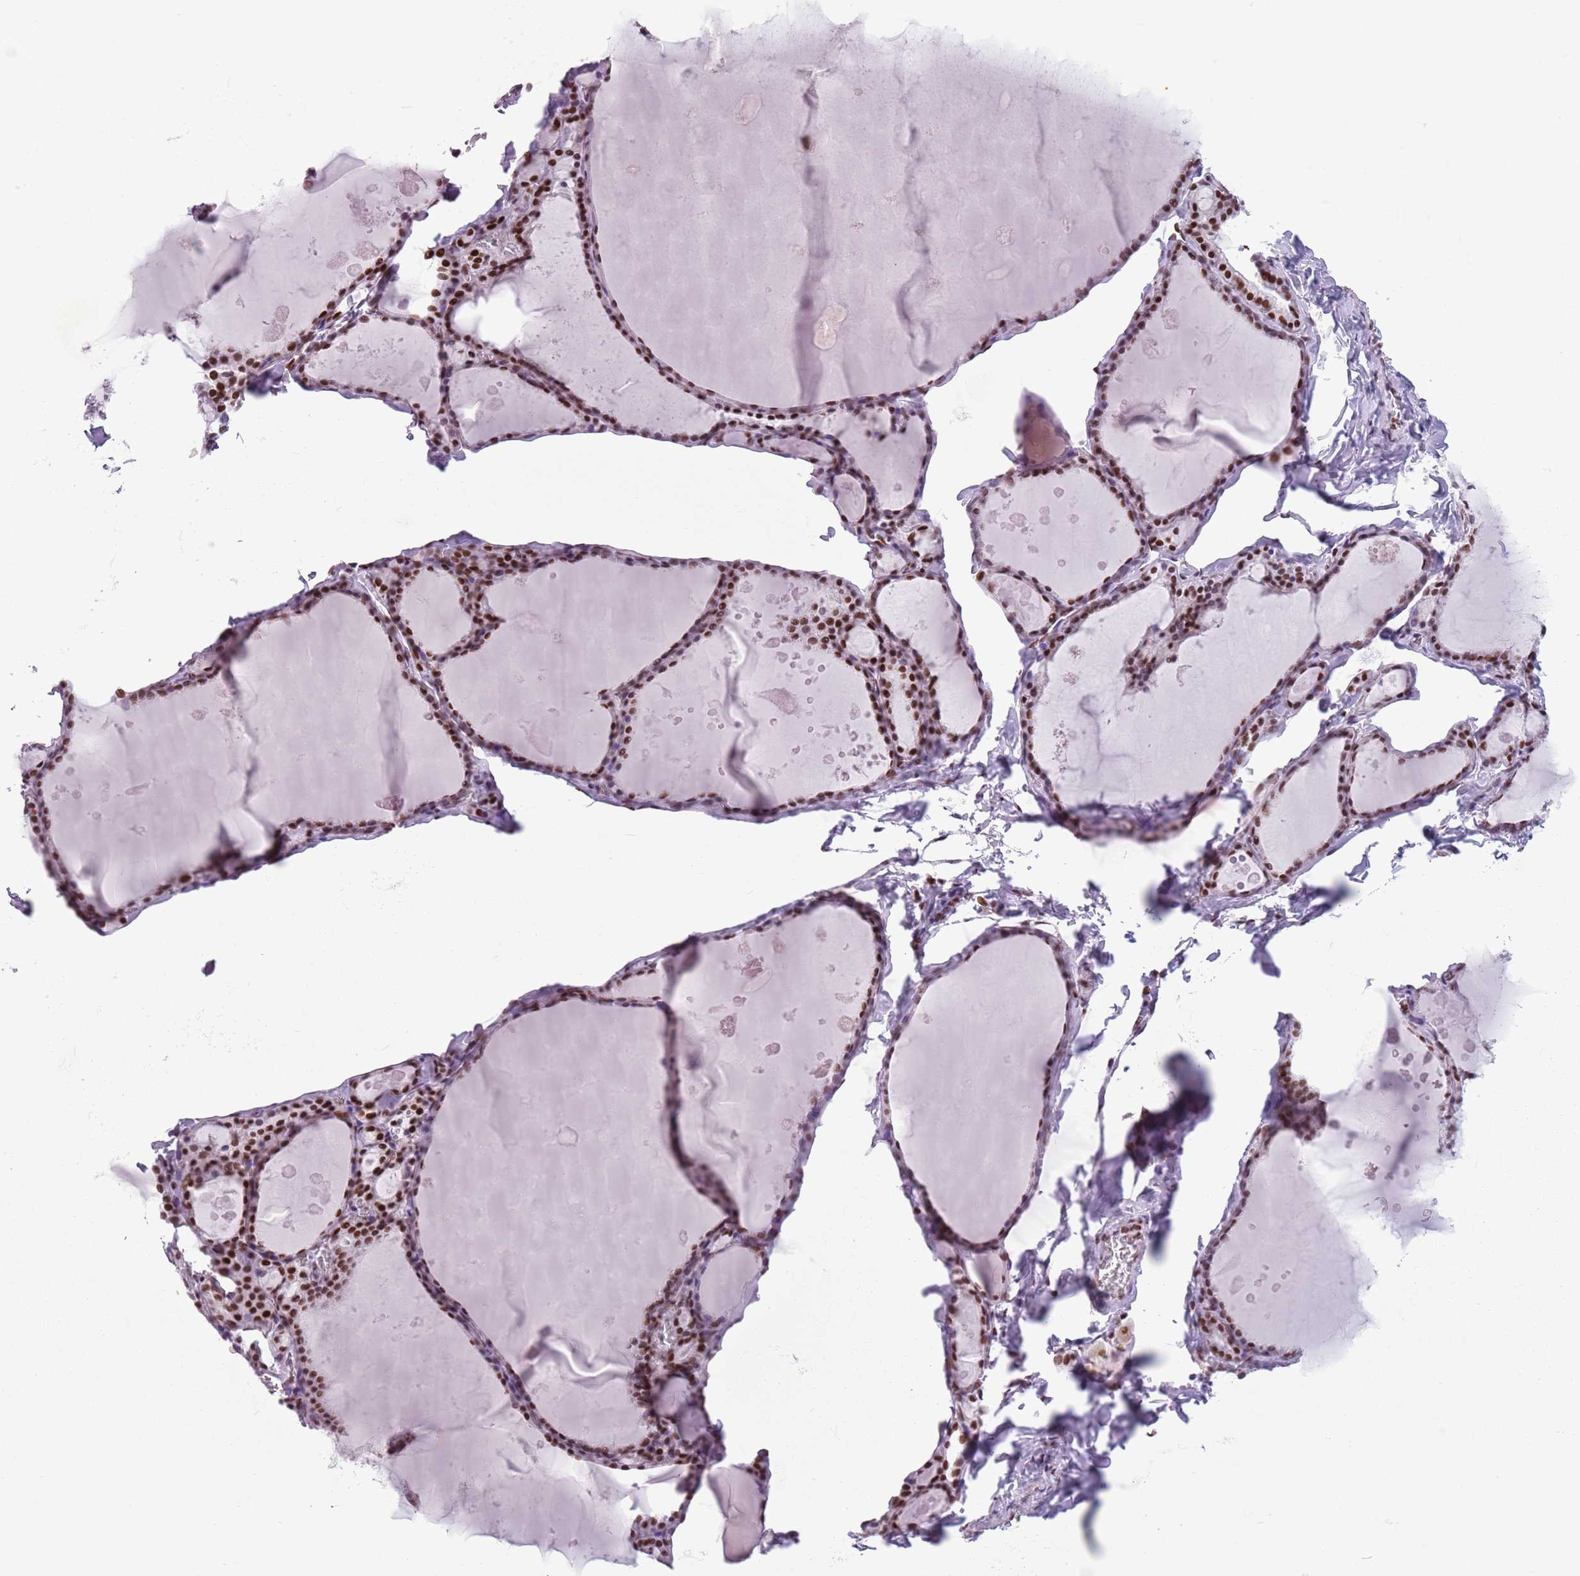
{"staining": {"intensity": "strong", "quantity": ">75%", "location": "nuclear"}, "tissue": "thyroid gland", "cell_type": "Glandular cells", "image_type": "normal", "snomed": [{"axis": "morphology", "description": "Normal tissue, NOS"}, {"axis": "topography", "description": "Thyroid gland"}], "caption": "An IHC photomicrograph of normal tissue is shown. Protein staining in brown highlights strong nuclear positivity in thyroid gland within glandular cells. The protein of interest is shown in brown color, while the nuclei are stained blue.", "gene": "FAM104B", "patient": {"sex": "male", "age": 56}}